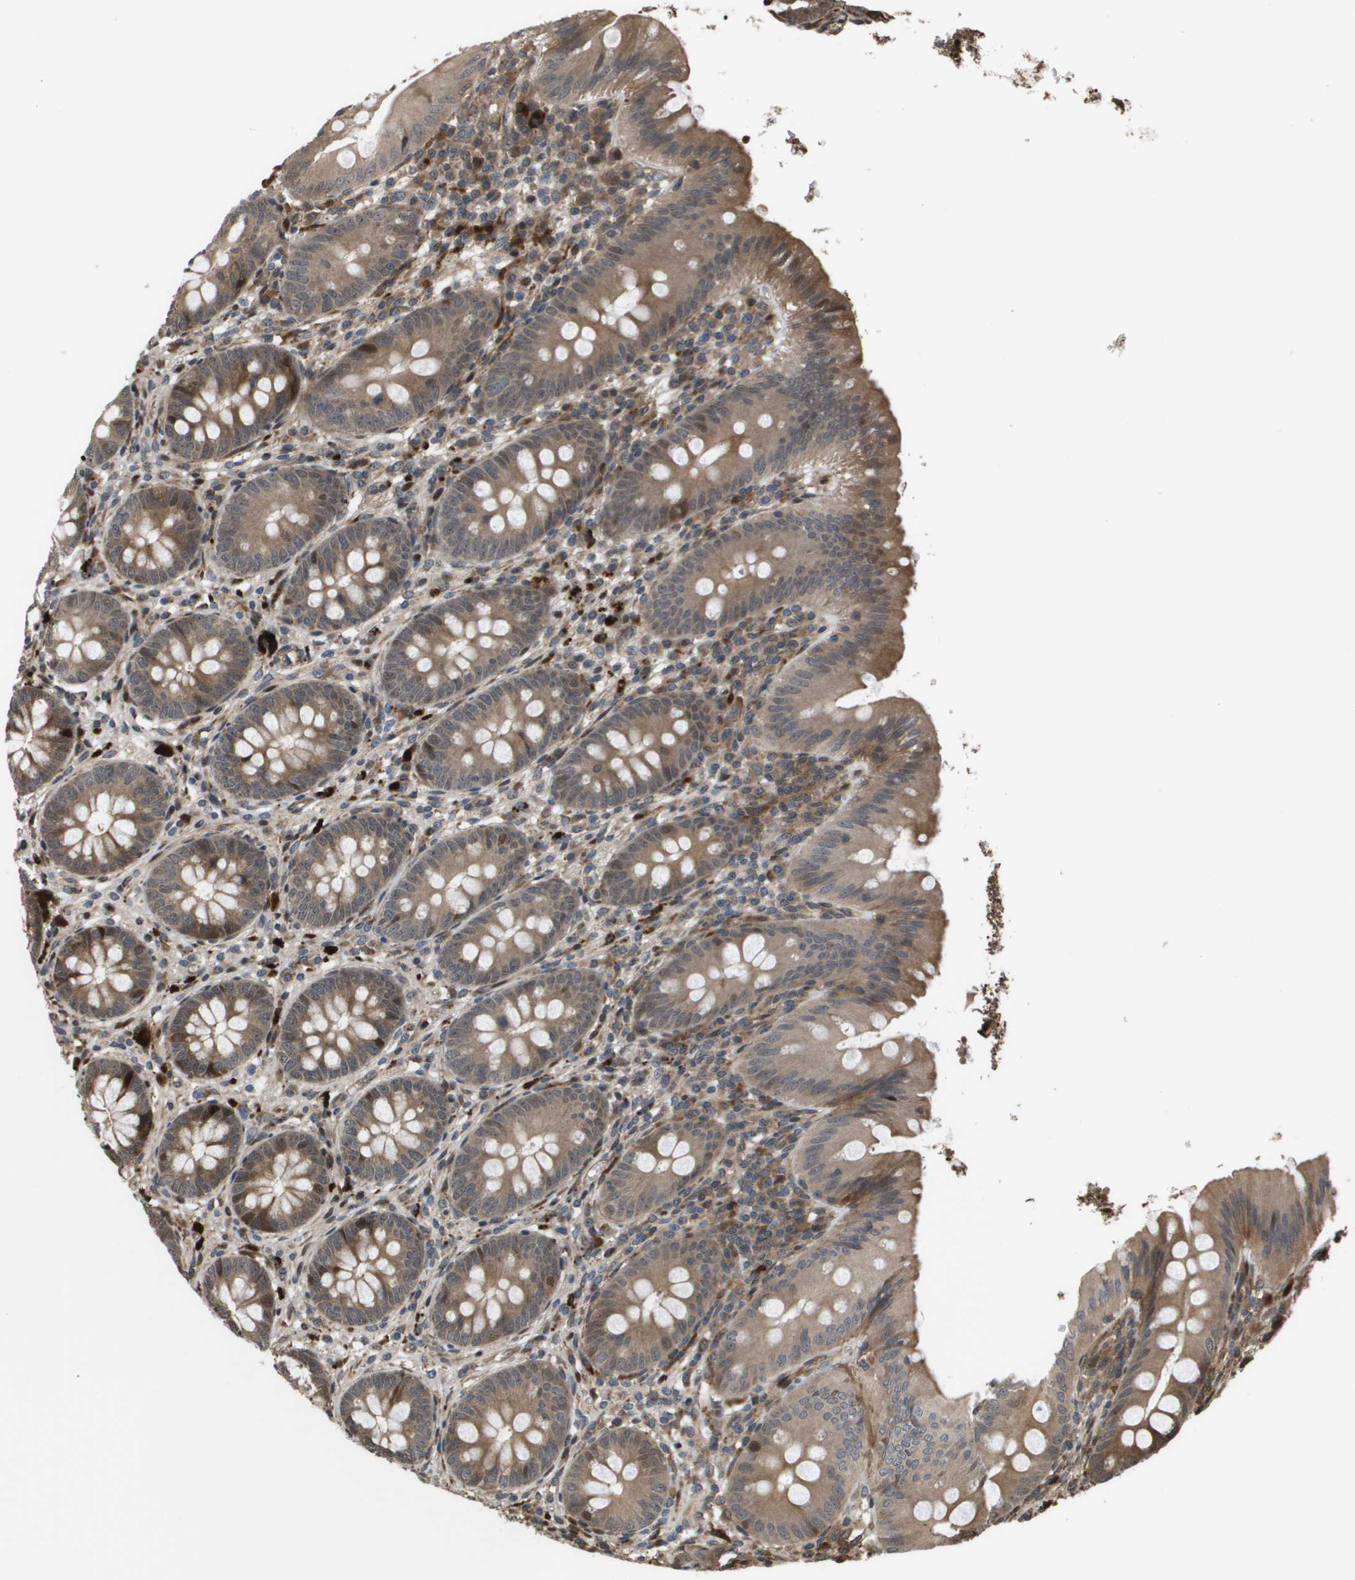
{"staining": {"intensity": "moderate", "quantity": ">75%", "location": "cytoplasmic/membranous"}, "tissue": "appendix", "cell_type": "Glandular cells", "image_type": "normal", "snomed": [{"axis": "morphology", "description": "Normal tissue, NOS"}, {"axis": "topography", "description": "Appendix"}], "caption": "A medium amount of moderate cytoplasmic/membranous expression is appreciated in approximately >75% of glandular cells in normal appendix.", "gene": "AXIN2", "patient": {"sex": "male", "age": 56}}